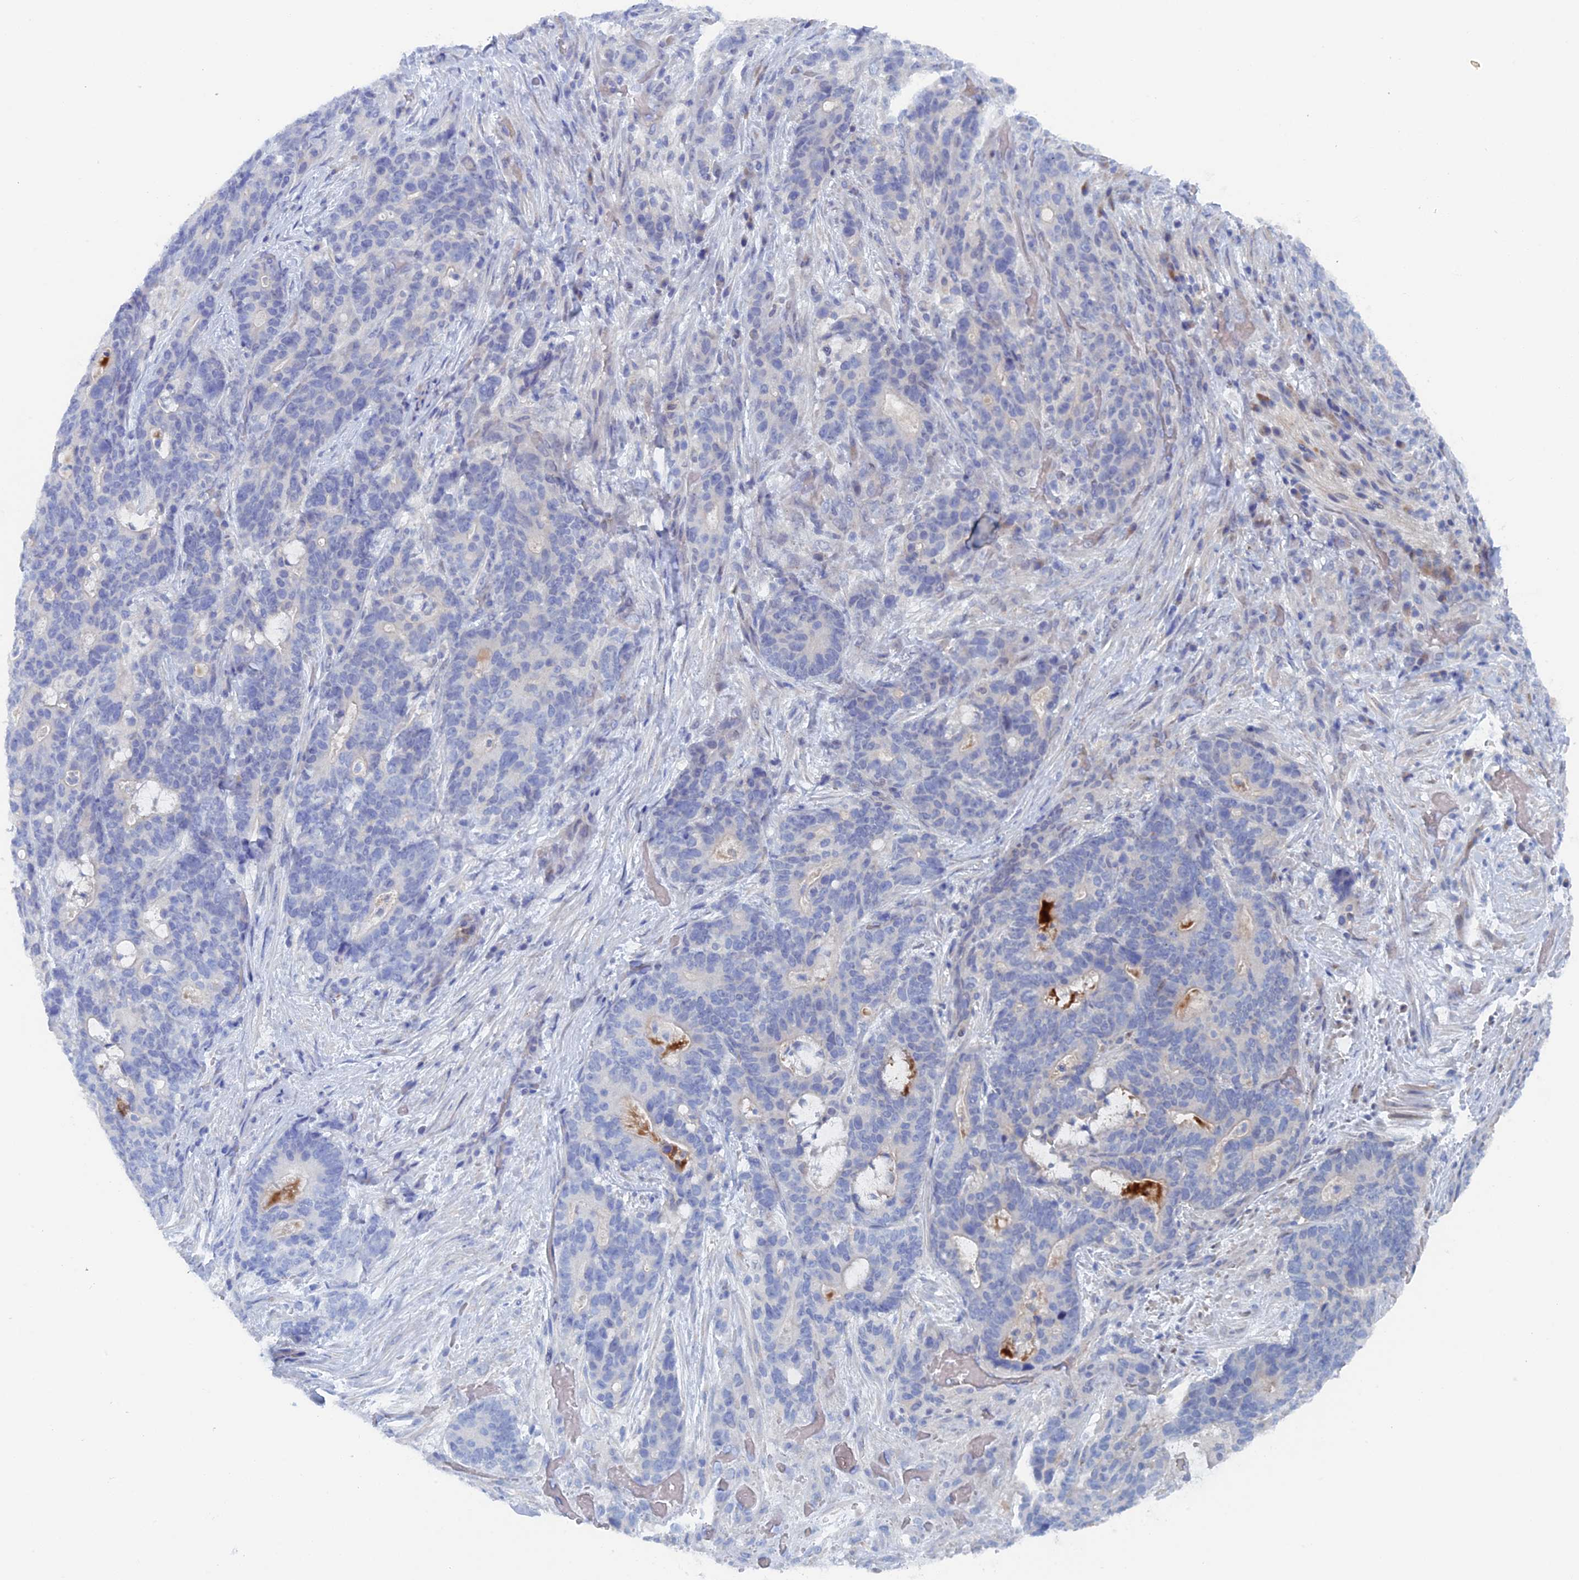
{"staining": {"intensity": "negative", "quantity": "none", "location": "none"}, "tissue": "stomach cancer", "cell_type": "Tumor cells", "image_type": "cancer", "snomed": [{"axis": "morphology", "description": "Normal tissue, NOS"}, {"axis": "morphology", "description": "Adenocarcinoma, NOS"}, {"axis": "topography", "description": "Stomach"}], "caption": "A micrograph of human stomach cancer (adenocarcinoma) is negative for staining in tumor cells.", "gene": "ELOVL6", "patient": {"sex": "female", "age": 64}}